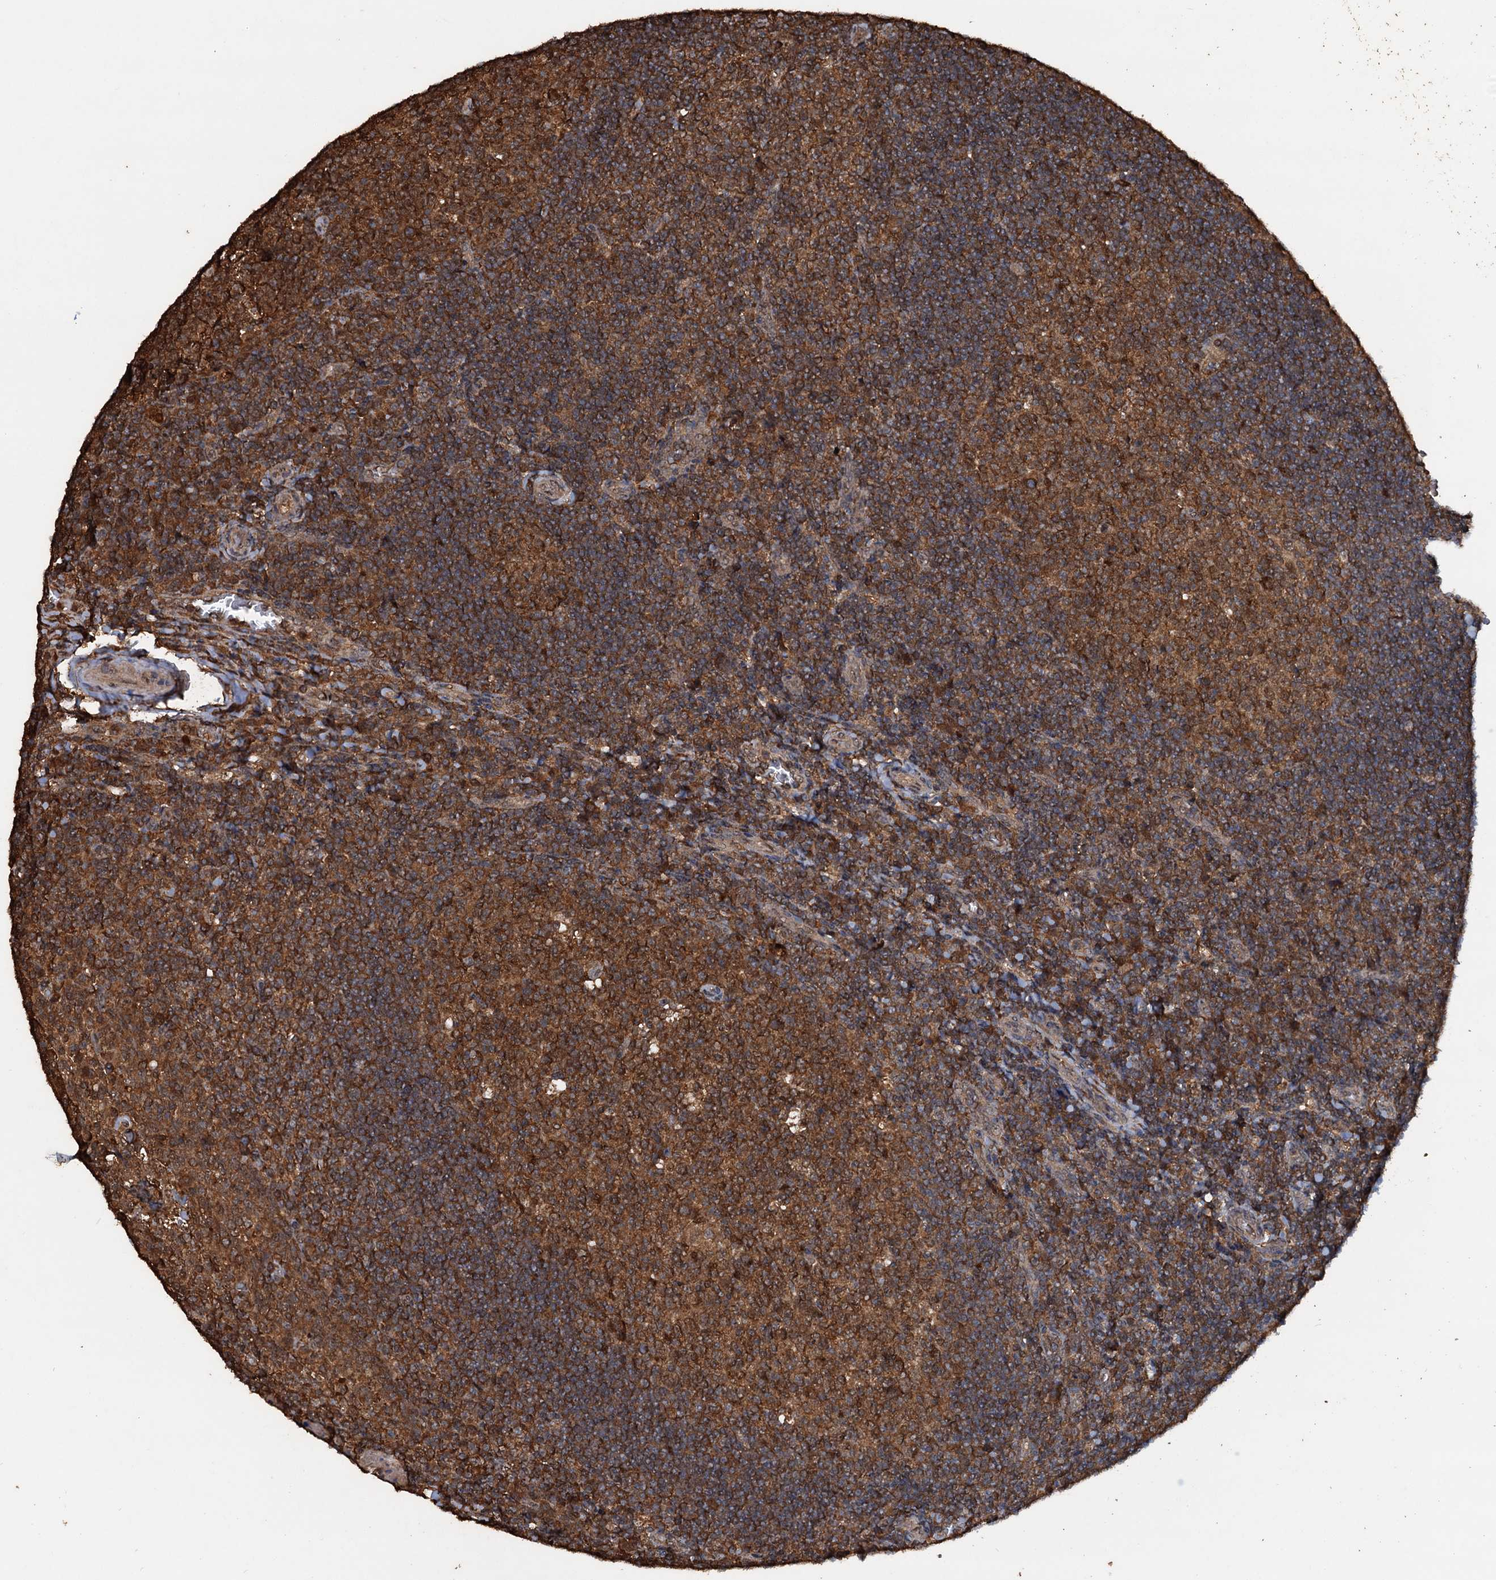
{"staining": {"intensity": "strong", "quantity": ">75%", "location": "cytoplasmic/membranous"}, "tissue": "tonsil", "cell_type": "Germinal center cells", "image_type": "normal", "snomed": [{"axis": "morphology", "description": "Normal tissue, NOS"}, {"axis": "topography", "description": "Tonsil"}], "caption": "This photomicrograph demonstrates immunohistochemistry (IHC) staining of normal human tonsil, with high strong cytoplasmic/membranous staining in approximately >75% of germinal center cells.", "gene": "PSMD9", "patient": {"sex": "female", "age": 10}}